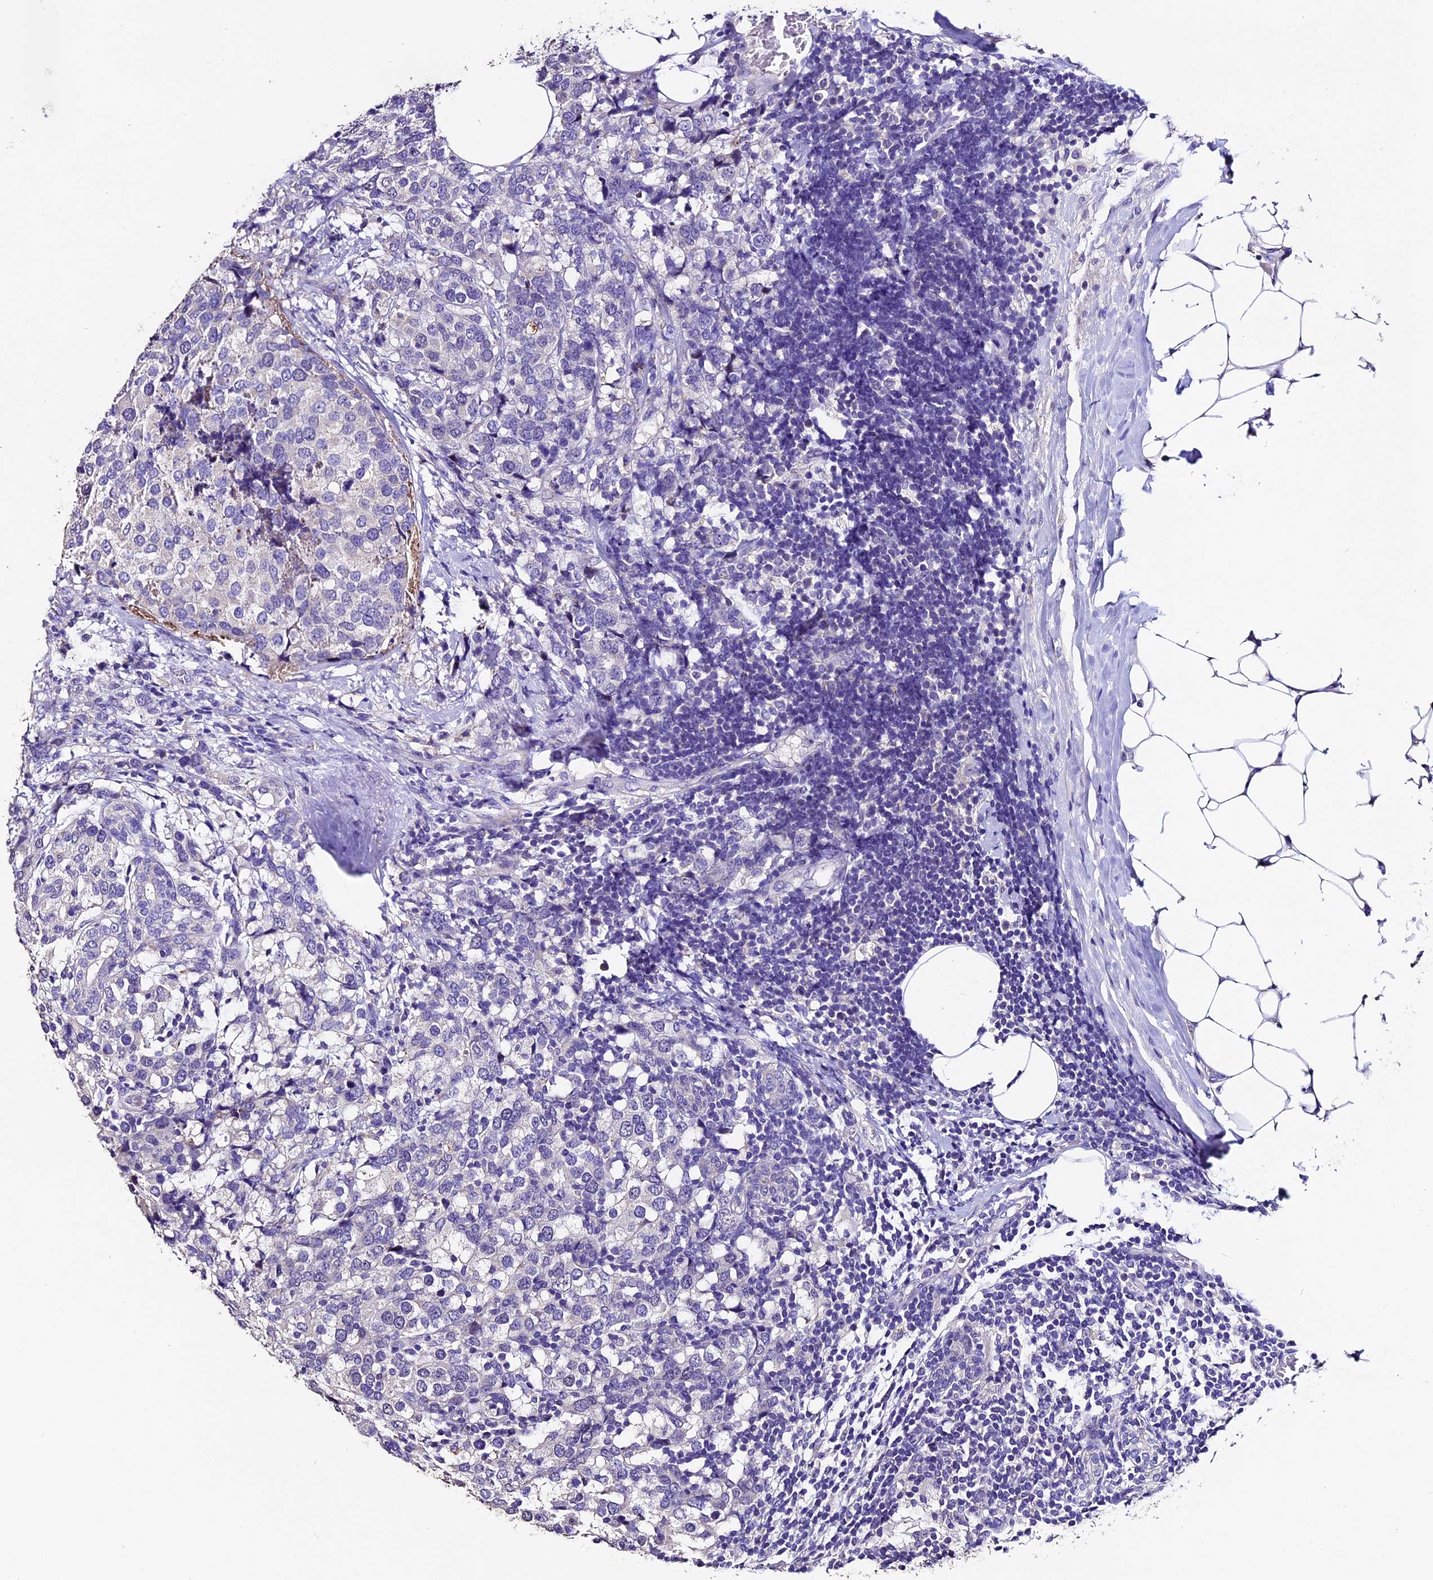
{"staining": {"intensity": "negative", "quantity": "none", "location": "none"}, "tissue": "breast cancer", "cell_type": "Tumor cells", "image_type": "cancer", "snomed": [{"axis": "morphology", "description": "Lobular carcinoma"}, {"axis": "topography", "description": "Breast"}], "caption": "Tumor cells show no significant staining in breast cancer (lobular carcinoma).", "gene": "FBXW9", "patient": {"sex": "female", "age": 59}}